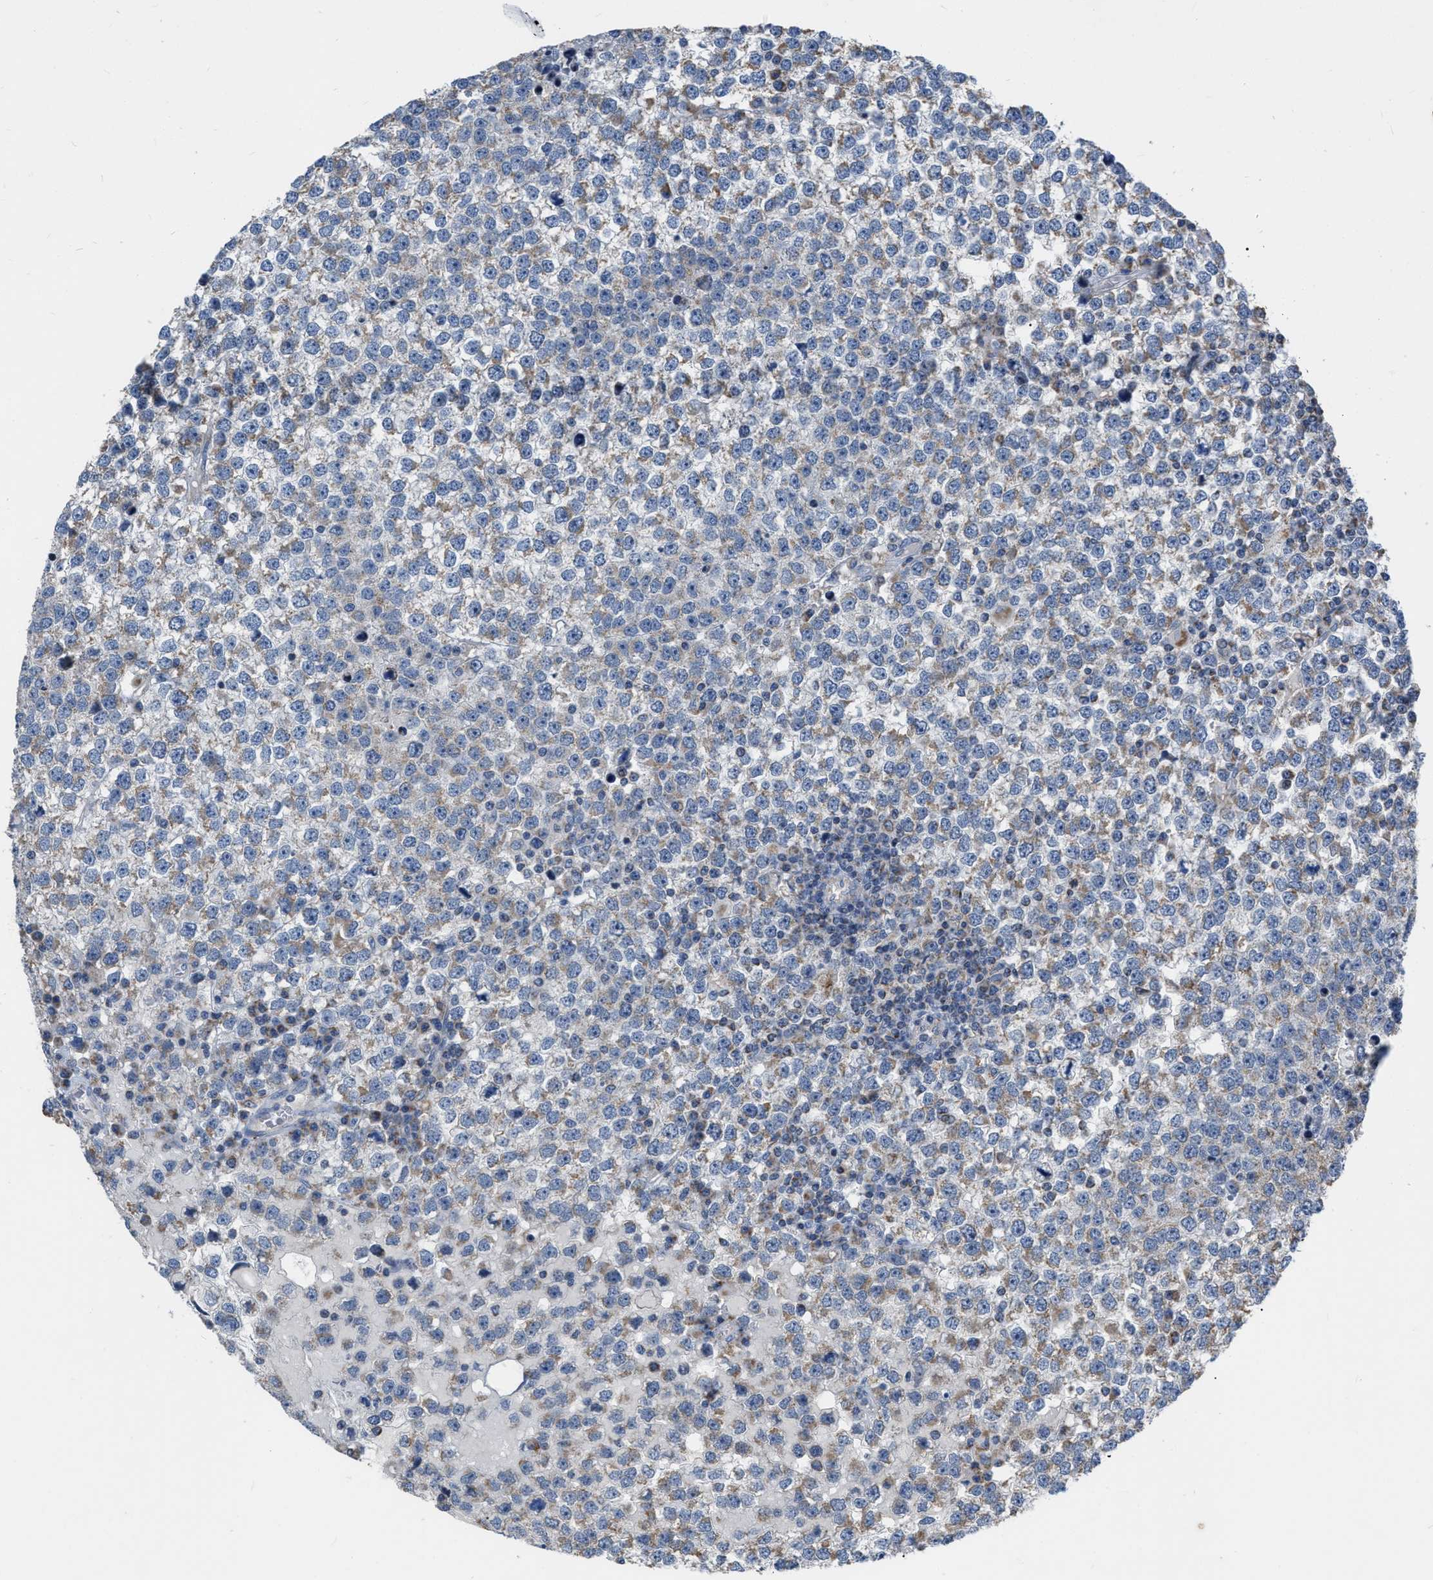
{"staining": {"intensity": "weak", "quantity": "25%-75%", "location": "cytoplasmic/membranous"}, "tissue": "testis cancer", "cell_type": "Tumor cells", "image_type": "cancer", "snomed": [{"axis": "morphology", "description": "Seminoma, NOS"}, {"axis": "topography", "description": "Testis"}], "caption": "The micrograph exhibits staining of testis cancer, revealing weak cytoplasmic/membranous protein staining (brown color) within tumor cells.", "gene": "DDX56", "patient": {"sex": "male", "age": 65}}